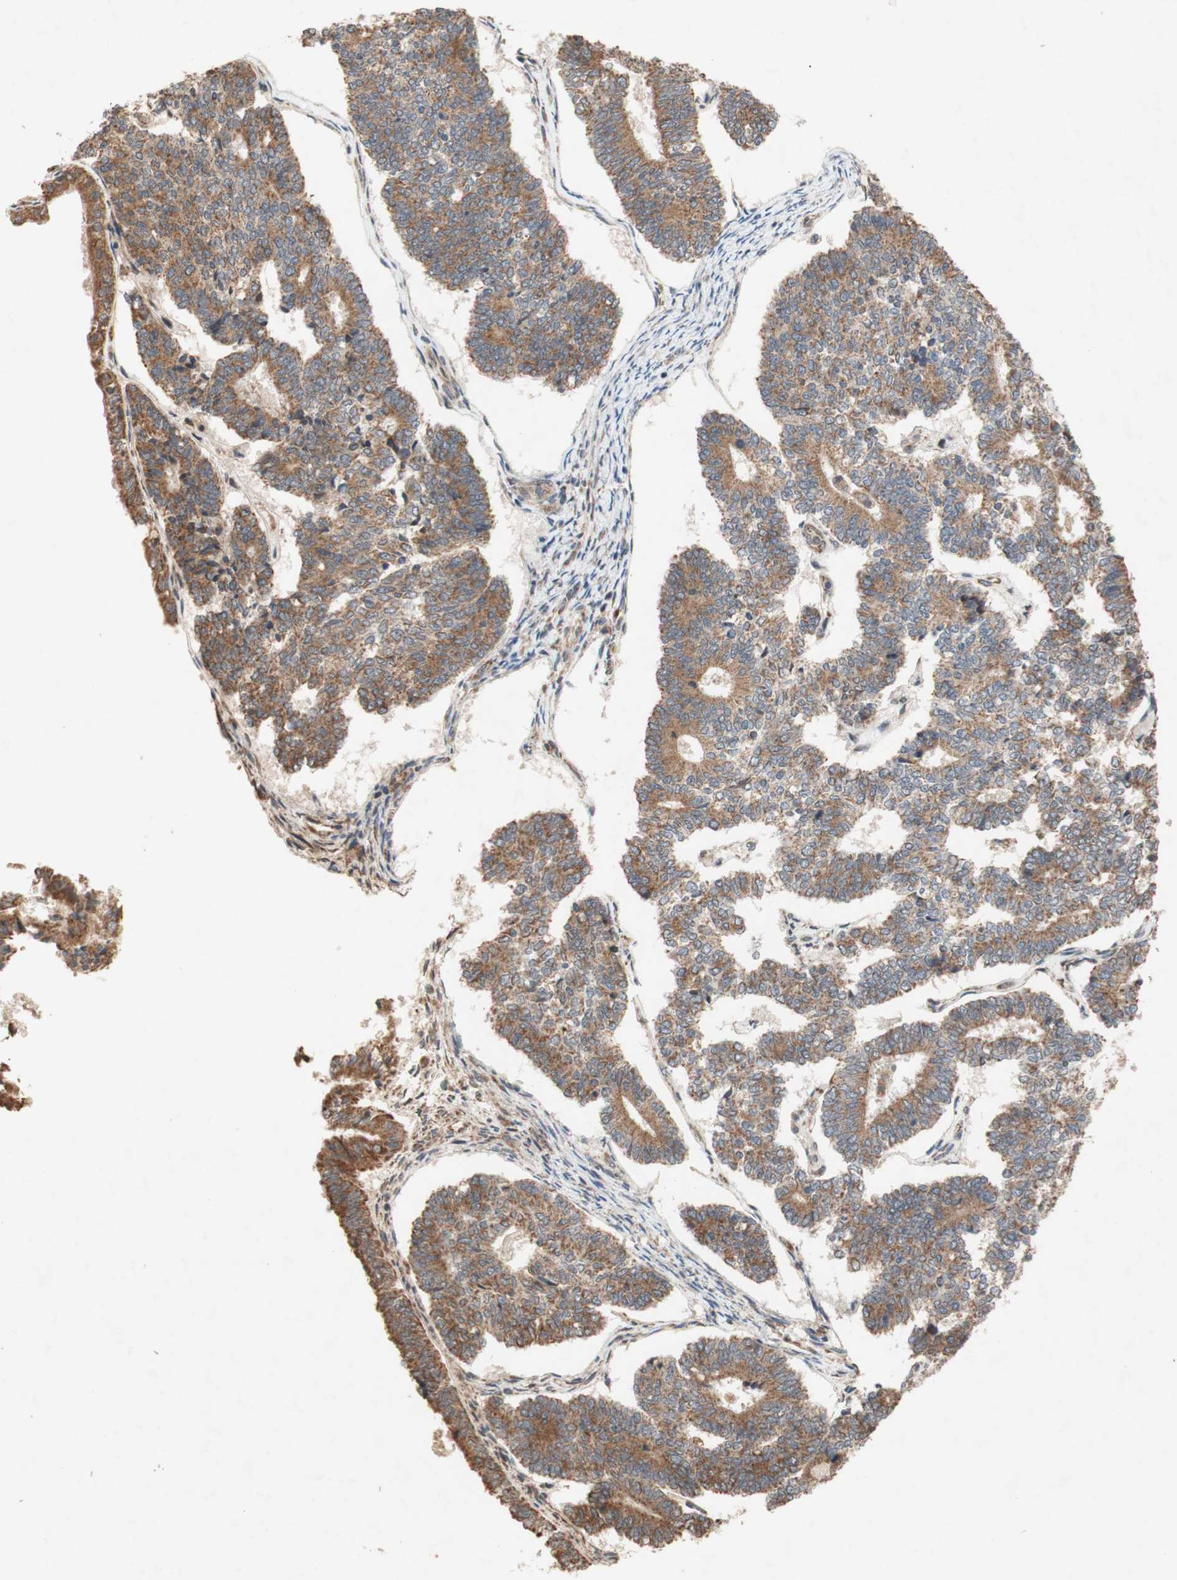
{"staining": {"intensity": "moderate", "quantity": ">75%", "location": "cytoplasmic/membranous"}, "tissue": "endometrial cancer", "cell_type": "Tumor cells", "image_type": "cancer", "snomed": [{"axis": "morphology", "description": "Adenocarcinoma, NOS"}, {"axis": "topography", "description": "Endometrium"}], "caption": "Immunohistochemistry staining of adenocarcinoma (endometrial), which shows medium levels of moderate cytoplasmic/membranous expression in approximately >75% of tumor cells indicating moderate cytoplasmic/membranous protein positivity. The staining was performed using DAB (3,3'-diaminobenzidine) (brown) for protein detection and nuclei were counterstained in hematoxylin (blue).", "gene": "DDOST", "patient": {"sex": "female", "age": 70}}